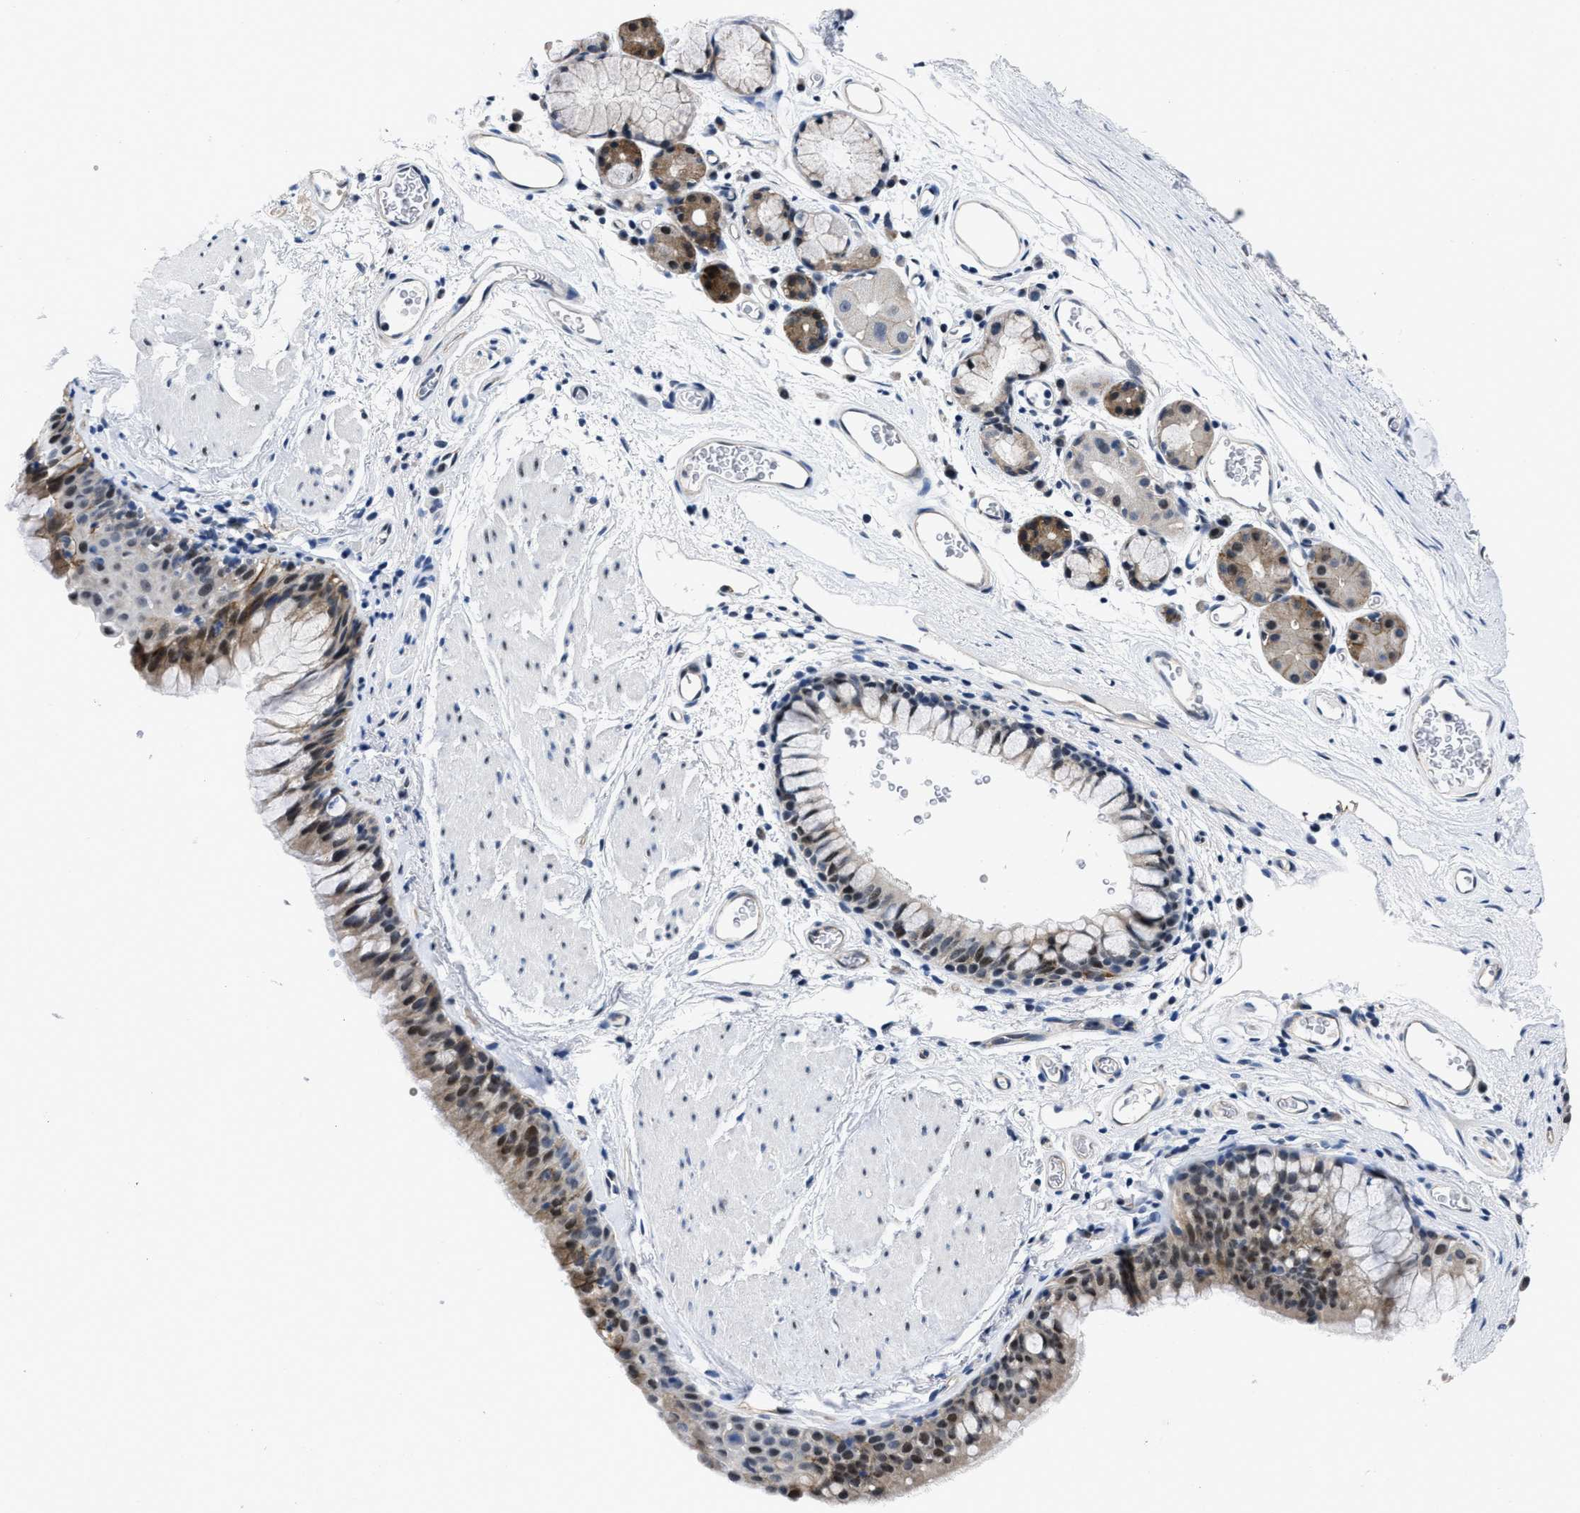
{"staining": {"intensity": "moderate", "quantity": "25%-75%", "location": "cytoplasmic/membranous,nuclear"}, "tissue": "bronchus", "cell_type": "Respiratory epithelial cells", "image_type": "normal", "snomed": [{"axis": "morphology", "description": "Normal tissue, NOS"}, {"axis": "topography", "description": "Cartilage tissue"}, {"axis": "topography", "description": "Bronchus"}], "caption": "Bronchus stained with DAB (3,3'-diaminobenzidine) immunohistochemistry (IHC) displays medium levels of moderate cytoplasmic/membranous,nuclear positivity in about 25%-75% of respiratory epithelial cells. Using DAB (brown) and hematoxylin (blue) stains, captured at high magnification using brightfield microscopy.", "gene": "MARCKSL1", "patient": {"sex": "female", "age": 53}}